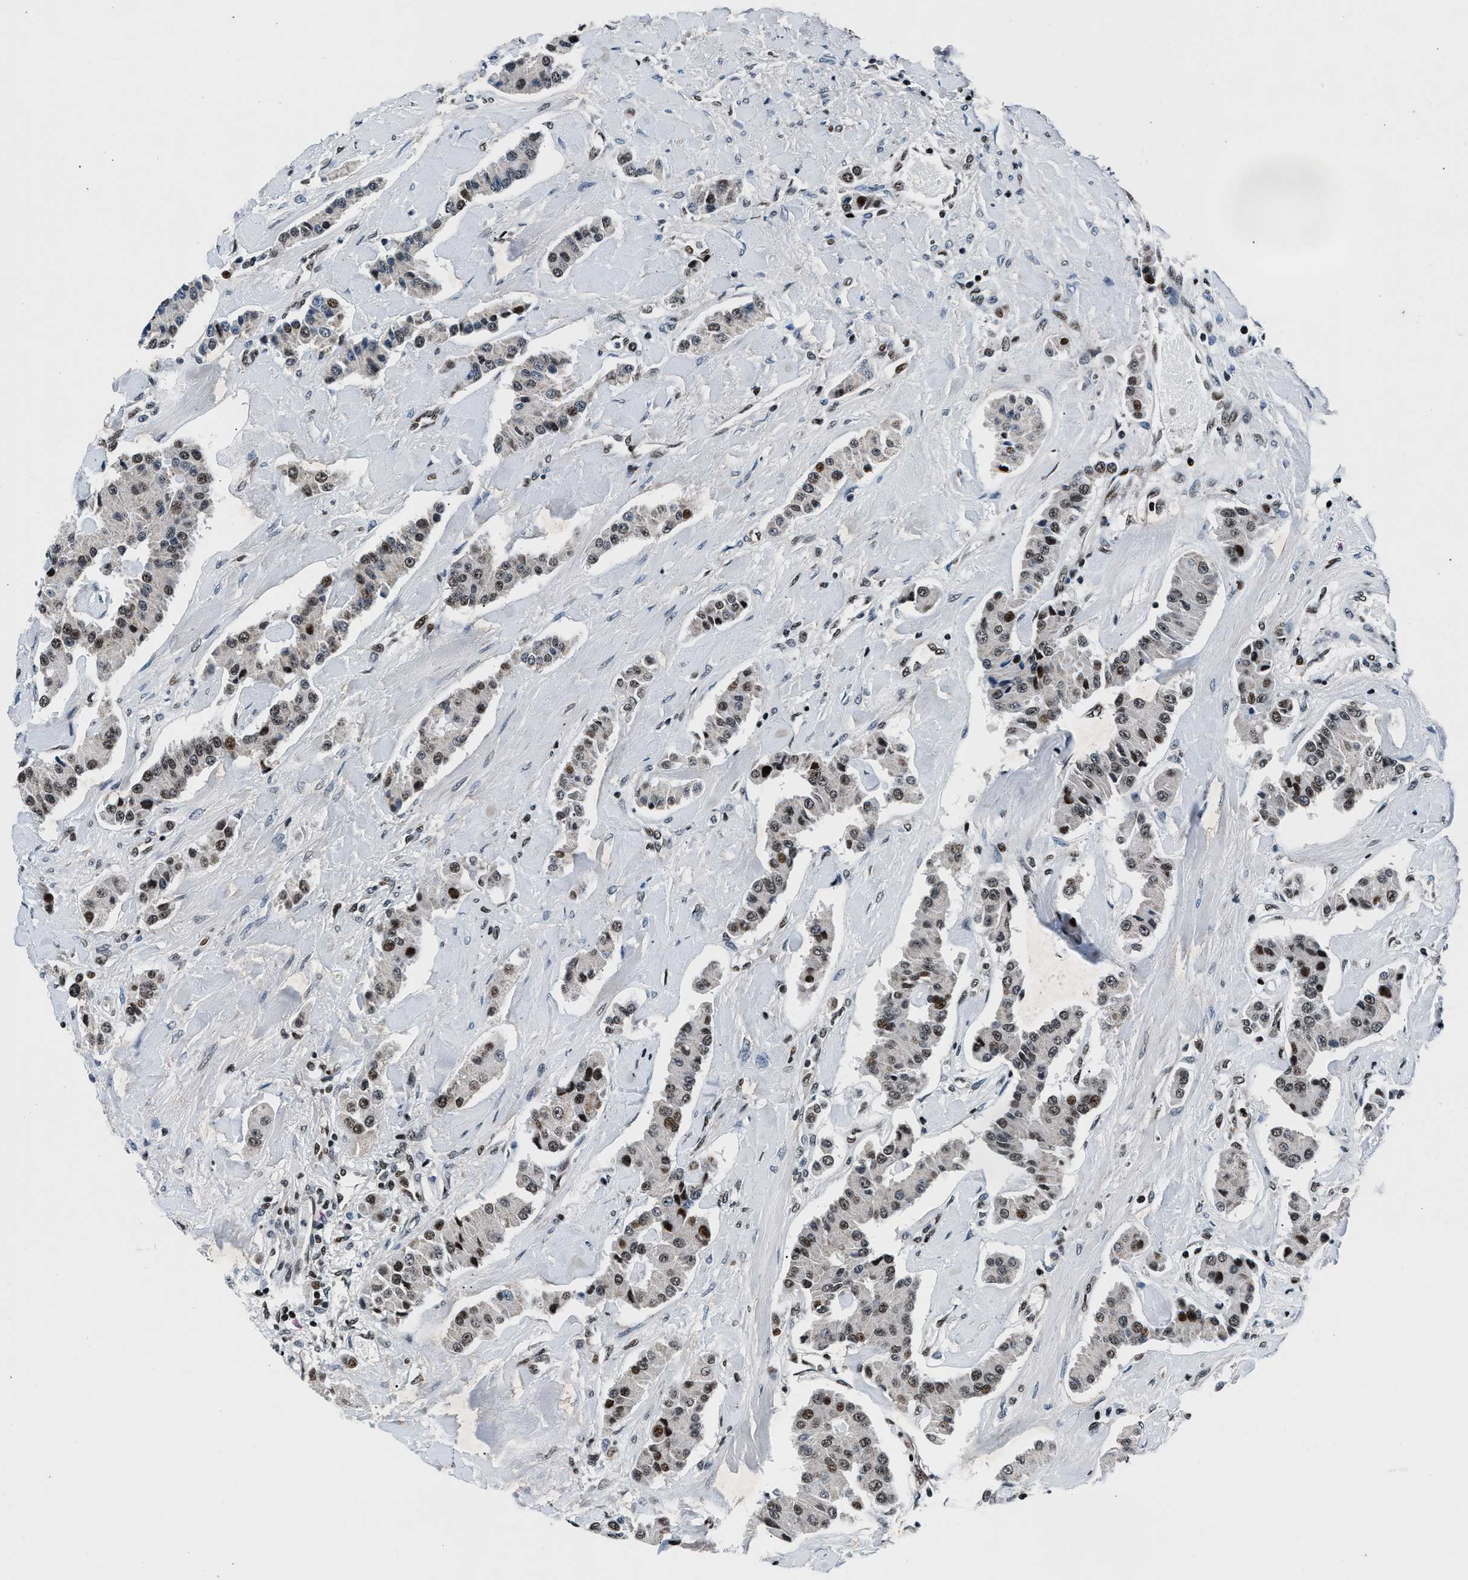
{"staining": {"intensity": "moderate", "quantity": ">75%", "location": "nuclear"}, "tissue": "carcinoid", "cell_type": "Tumor cells", "image_type": "cancer", "snomed": [{"axis": "morphology", "description": "Carcinoid, malignant, NOS"}, {"axis": "topography", "description": "Pancreas"}], "caption": "DAB immunohistochemical staining of human carcinoid demonstrates moderate nuclear protein staining in about >75% of tumor cells.", "gene": "PRRC2B", "patient": {"sex": "male", "age": 41}}